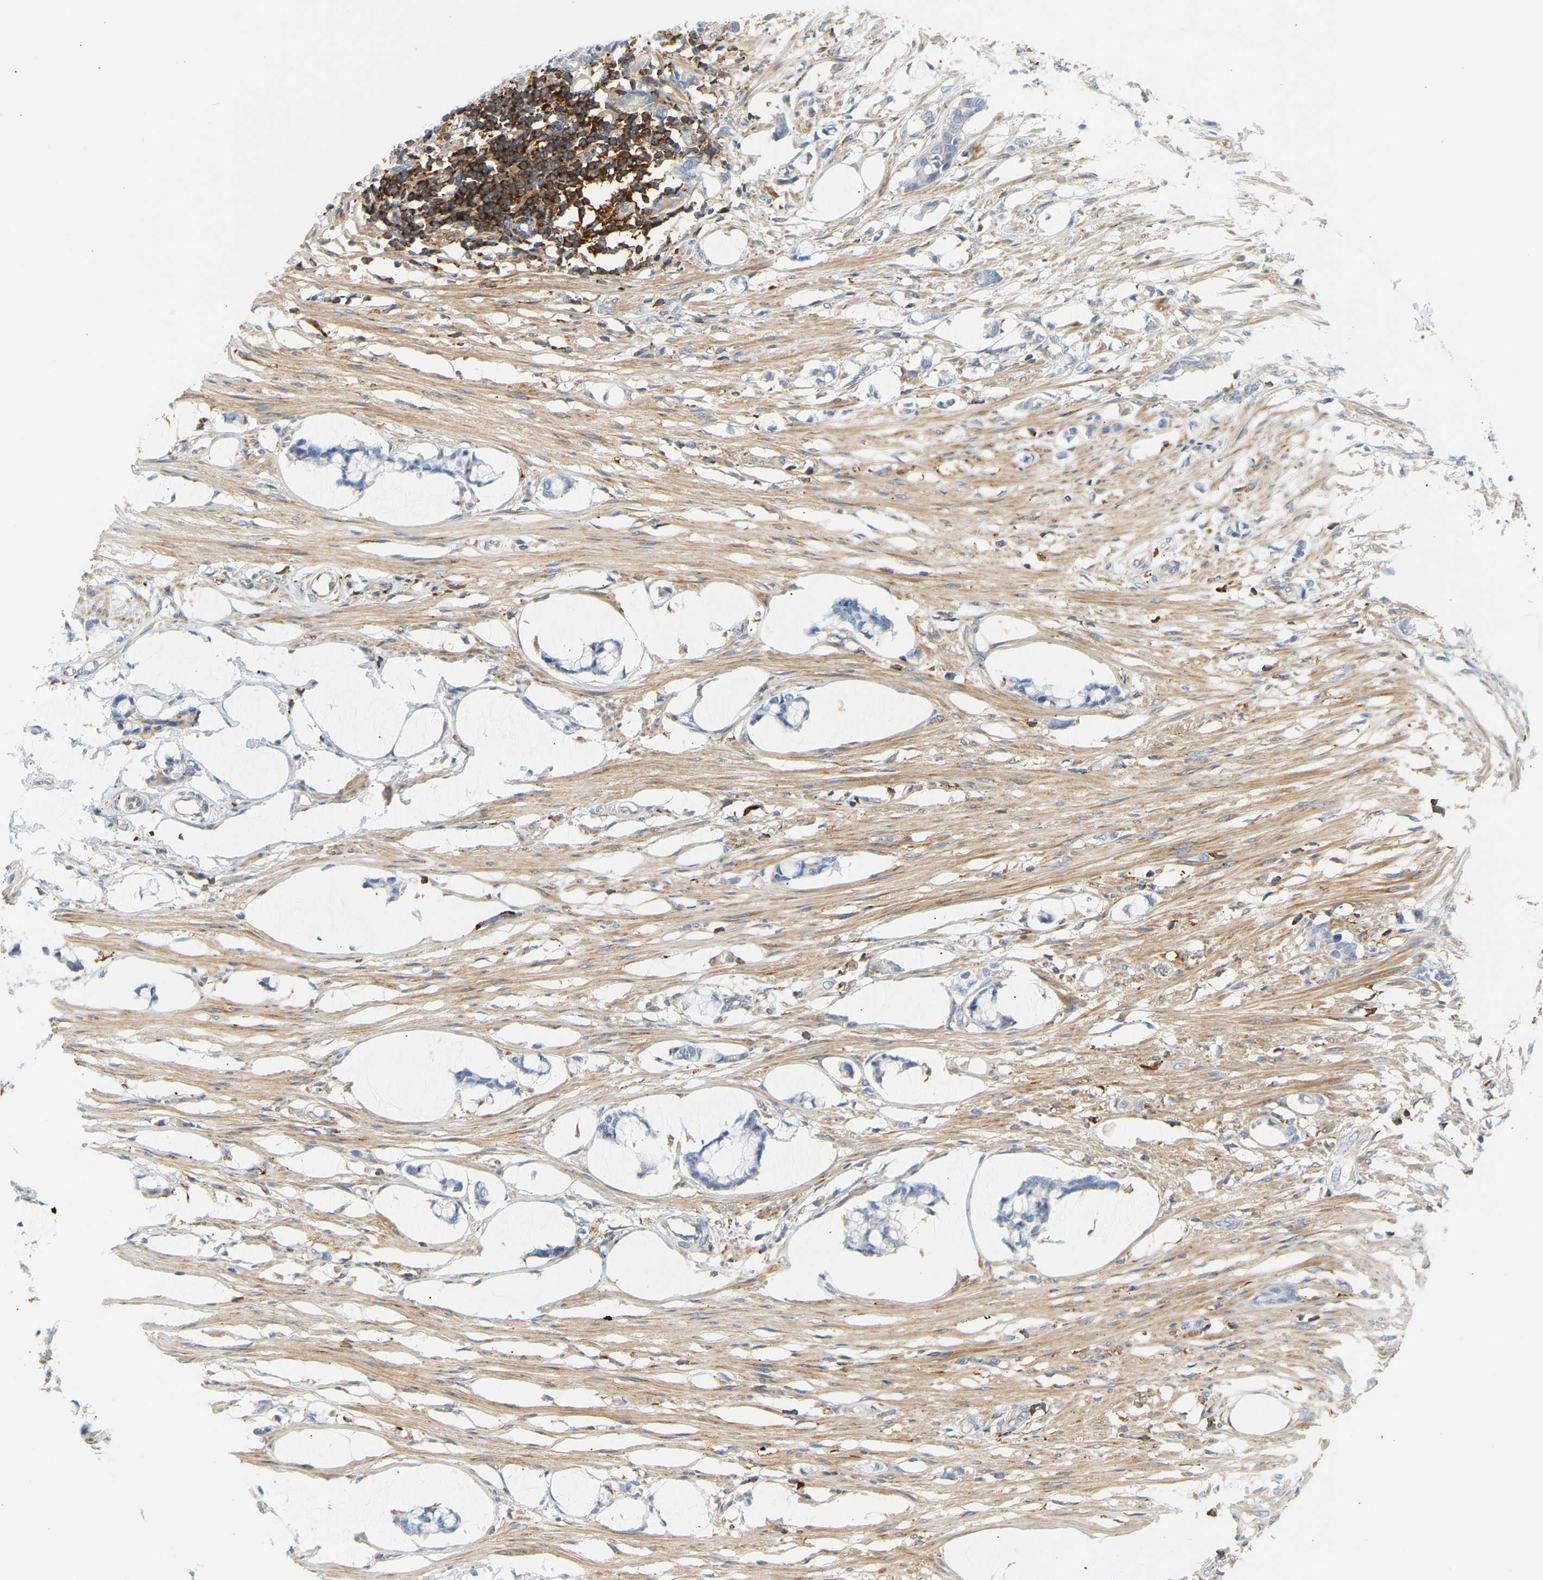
{"staining": {"intensity": "moderate", "quantity": ">75%", "location": "cytoplasmic/membranous"}, "tissue": "smooth muscle", "cell_type": "Smooth muscle cells", "image_type": "normal", "snomed": [{"axis": "morphology", "description": "Normal tissue, NOS"}, {"axis": "morphology", "description": "Adenocarcinoma, NOS"}, {"axis": "topography", "description": "Smooth muscle"}, {"axis": "topography", "description": "Colon"}], "caption": "The photomicrograph demonstrates a brown stain indicating the presence of a protein in the cytoplasmic/membranous of smooth muscle cells in smooth muscle. (Brightfield microscopy of DAB IHC at high magnification).", "gene": "FNBP1", "patient": {"sex": "male", "age": 14}}